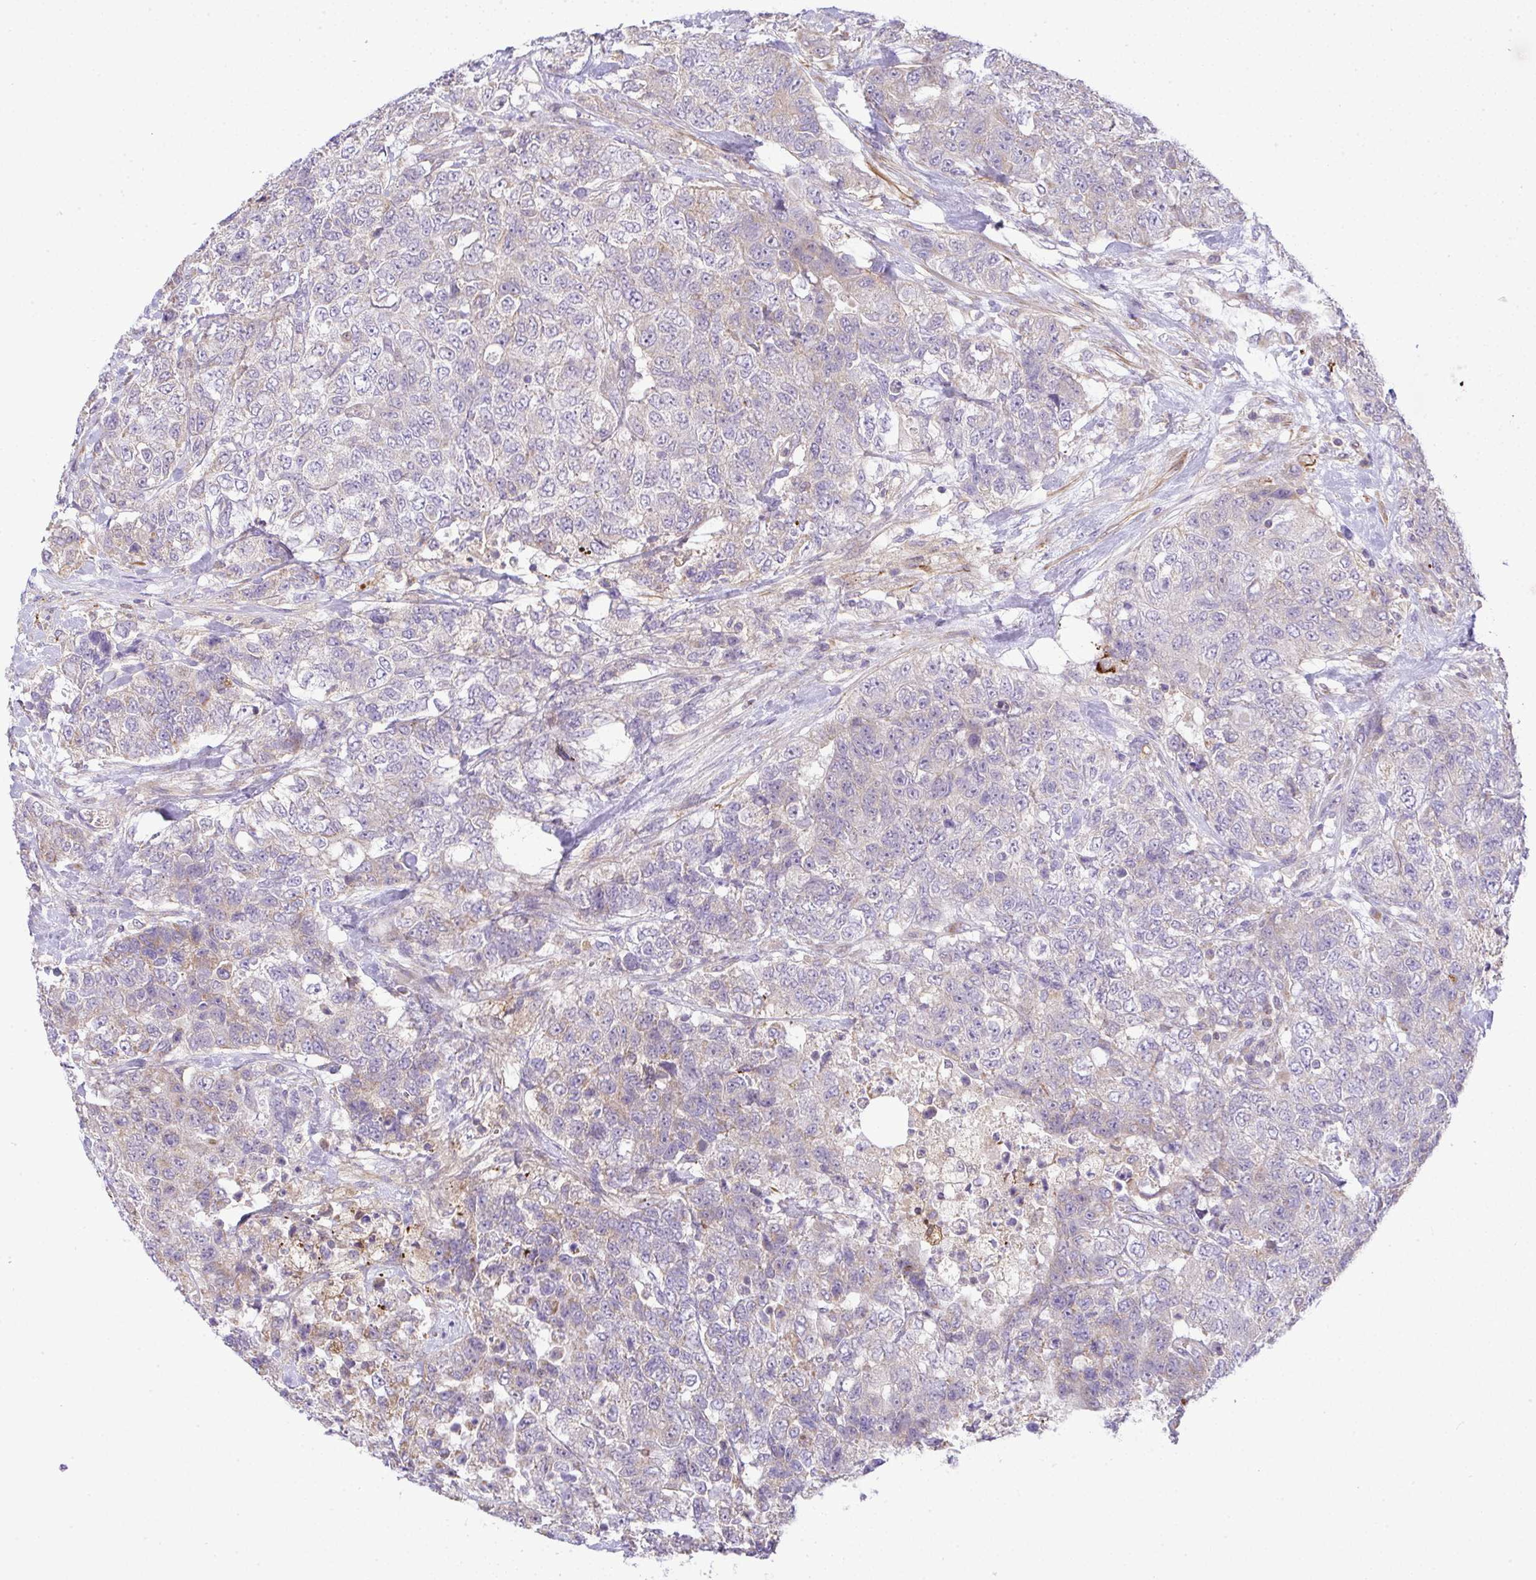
{"staining": {"intensity": "negative", "quantity": "none", "location": "none"}, "tissue": "urothelial cancer", "cell_type": "Tumor cells", "image_type": "cancer", "snomed": [{"axis": "morphology", "description": "Urothelial carcinoma, High grade"}, {"axis": "topography", "description": "Urinary bladder"}], "caption": "Histopathology image shows no significant protein positivity in tumor cells of urothelial cancer.", "gene": "GRID2", "patient": {"sex": "female", "age": 78}}